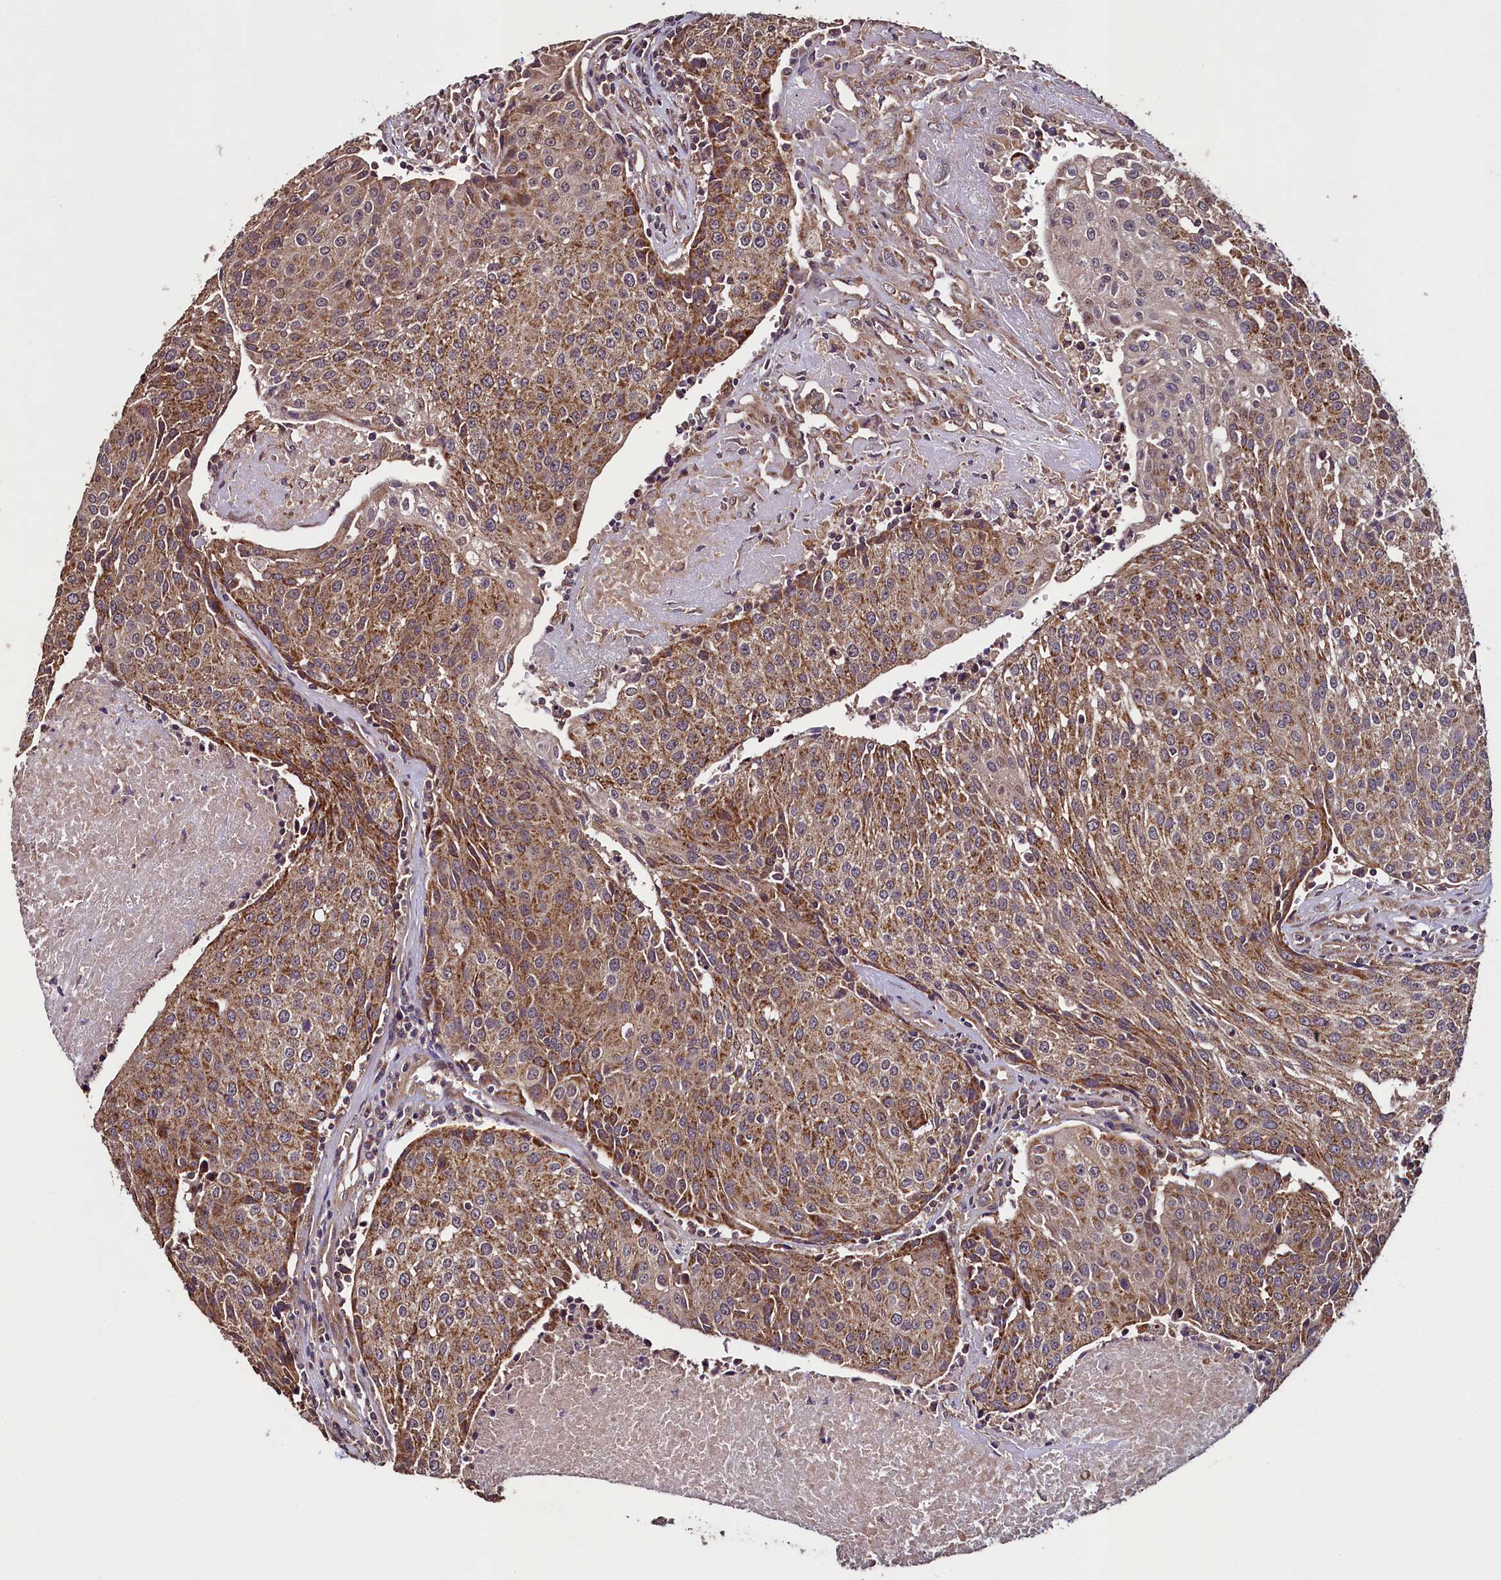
{"staining": {"intensity": "moderate", "quantity": ">75%", "location": "cytoplasmic/membranous"}, "tissue": "urothelial cancer", "cell_type": "Tumor cells", "image_type": "cancer", "snomed": [{"axis": "morphology", "description": "Urothelial carcinoma, High grade"}, {"axis": "topography", "description": "Urinary bladder"}], "caption": "An immunohistochemistry micrograph of tumor tissue is shown. Protein staining in brown shows moderate cytoplasmic/membranous positivity in high-grade urothelial carcinoma within tumor cells.", "gene": "RBFA", "patient": {"sex": "female", "age": 85}}